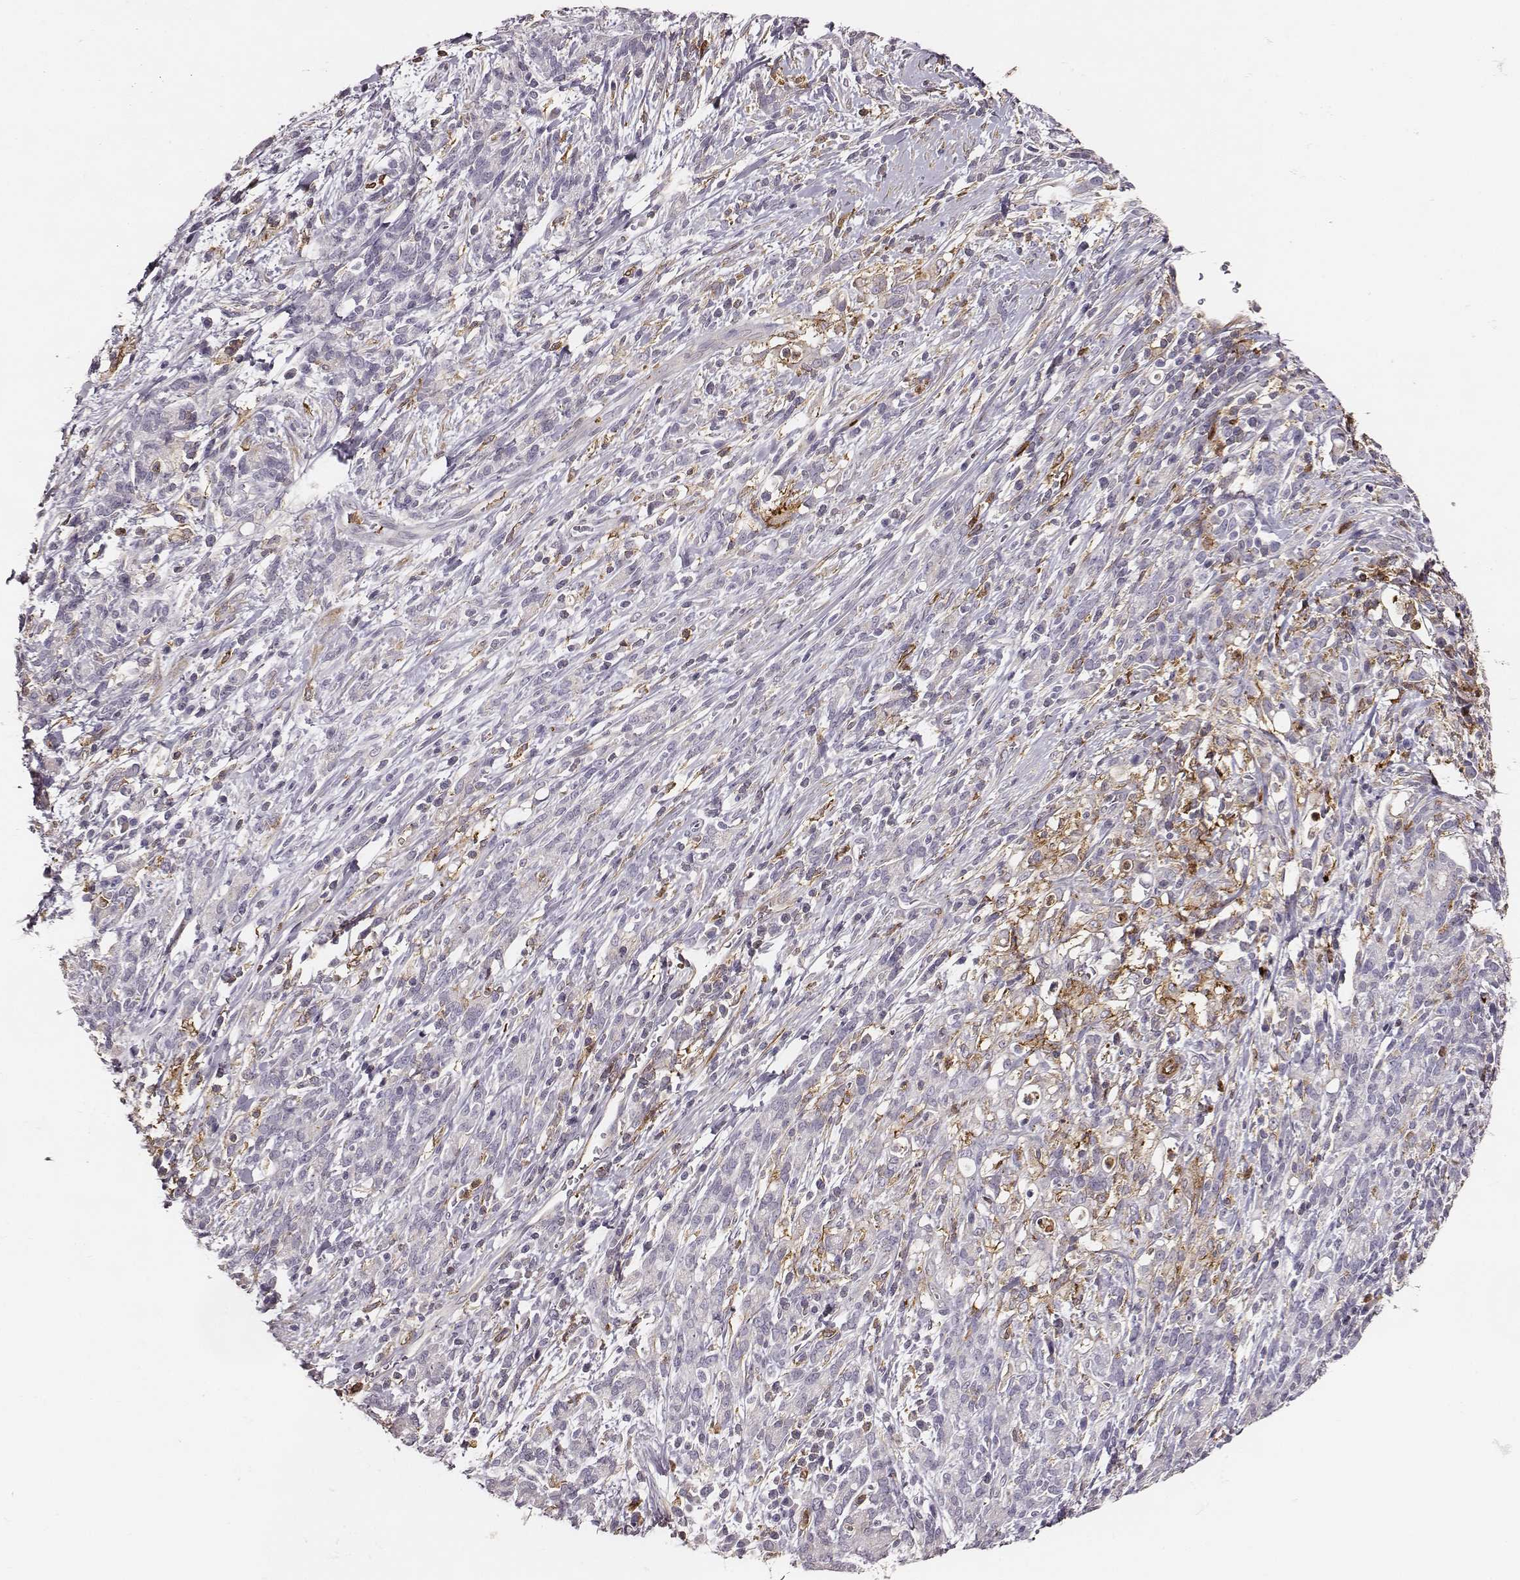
{"staining": {"intensity": "negative", "quantity": "none", "location": "none"}, "tissue": "stomach cancer", "cell_type": "Tumor cells", "image_type": "cancer", "snomed": [{"axis": "morphology", "description": "Adenocarcinoma, NOS"}, {"axis": "topography", "description": "Stomach"}], "caption": "An image of stomach cancer (adenocarcinoma) stained for a protein demonstrates no brown staining in tumor cells.", "gene": "ZYX", "patient": {"sex": "female", "age": 57}}